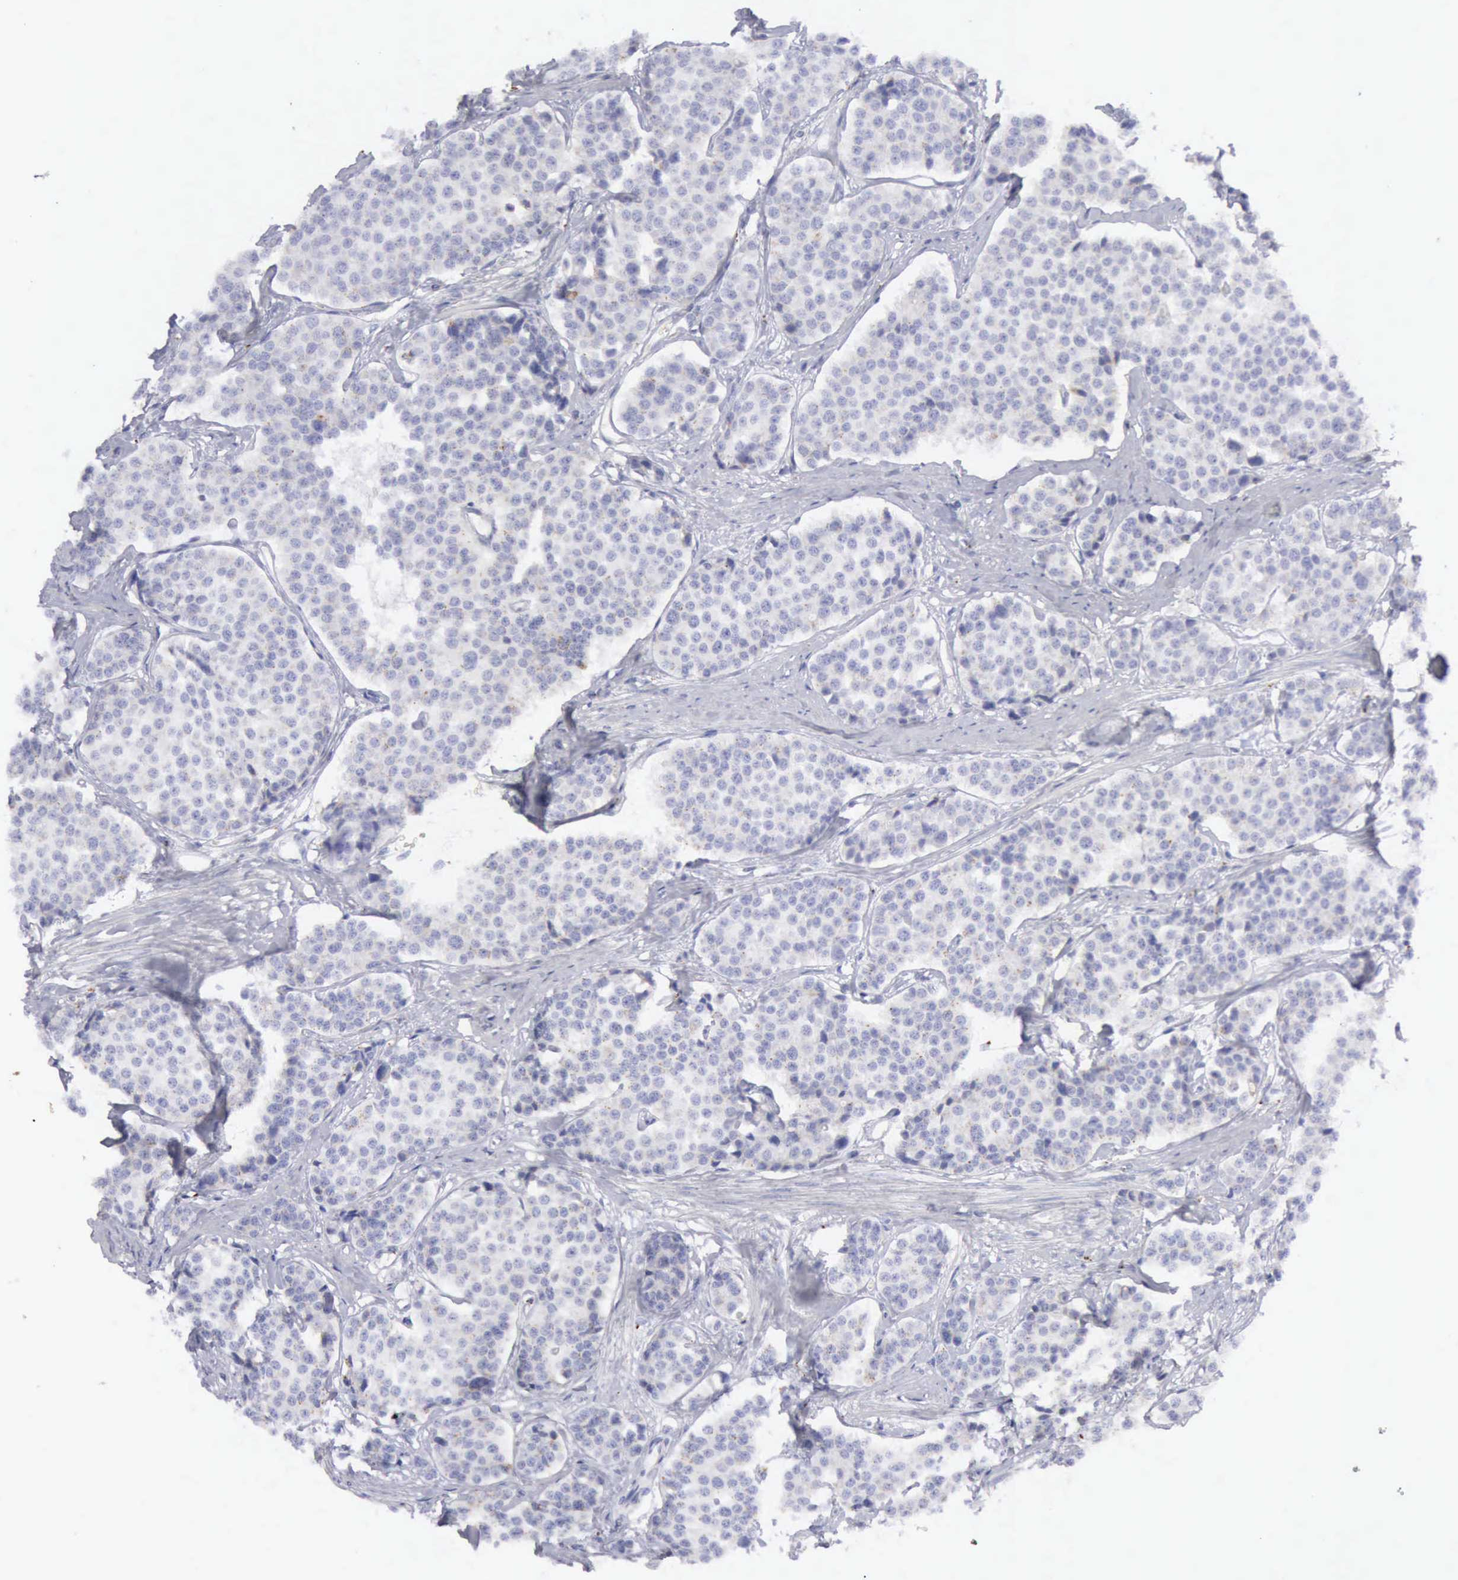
{"staining": {"intensity": "negative", "quantity": "none", "location": "none"}, "tissue": "carcinoid", "cell_type": "Tumor cells", "image_type": "cancer", "snomed": [{"axis": "morphology", "description": "Carcinoid, malignant, NOS"}, {"axis": "topography", "description": "Small intestine"}], "caption": "Protein analysis of carcinoid (malignant) reveals no significant staining in tumor cells.", "gene": "CTSS", "patient": {"sex": "male", "age": 60}}